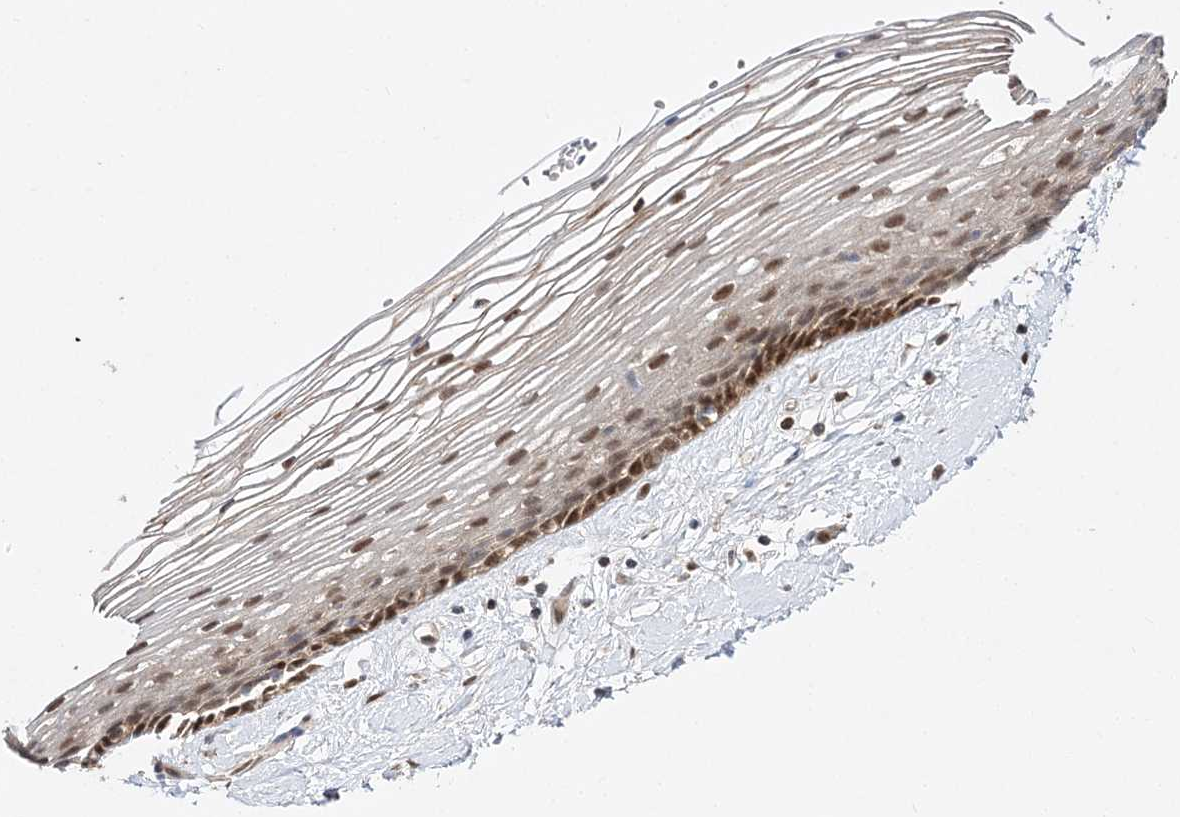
{"staining": {"intensity": "moderate", "quantity": "25%-75%", "location": "cytoplasmic/membranous,nuclear"}, "tissue": "vagina", "cell_type": "Squamous epithelial cells", "image_type": "normal", "snomed": [{"axis": "morphology", "description": "Normal tissue, NOS"}, {"axis": "topography", "description": "Vagina"}], "caption": "The photomicrograph displays immunohistochemical staining of benign vagina. There is moderate cytoplasmic/membranous,nuclear staining is present in approximately 25%-75% of squamous epithelial cells. The staining was performed using DAB, with brown indicating positive protein expression. Nuclei are stained blue with hematoxylin.", "gene": "NIF3L1", "patient": {"sex": "female", "age": 46}}